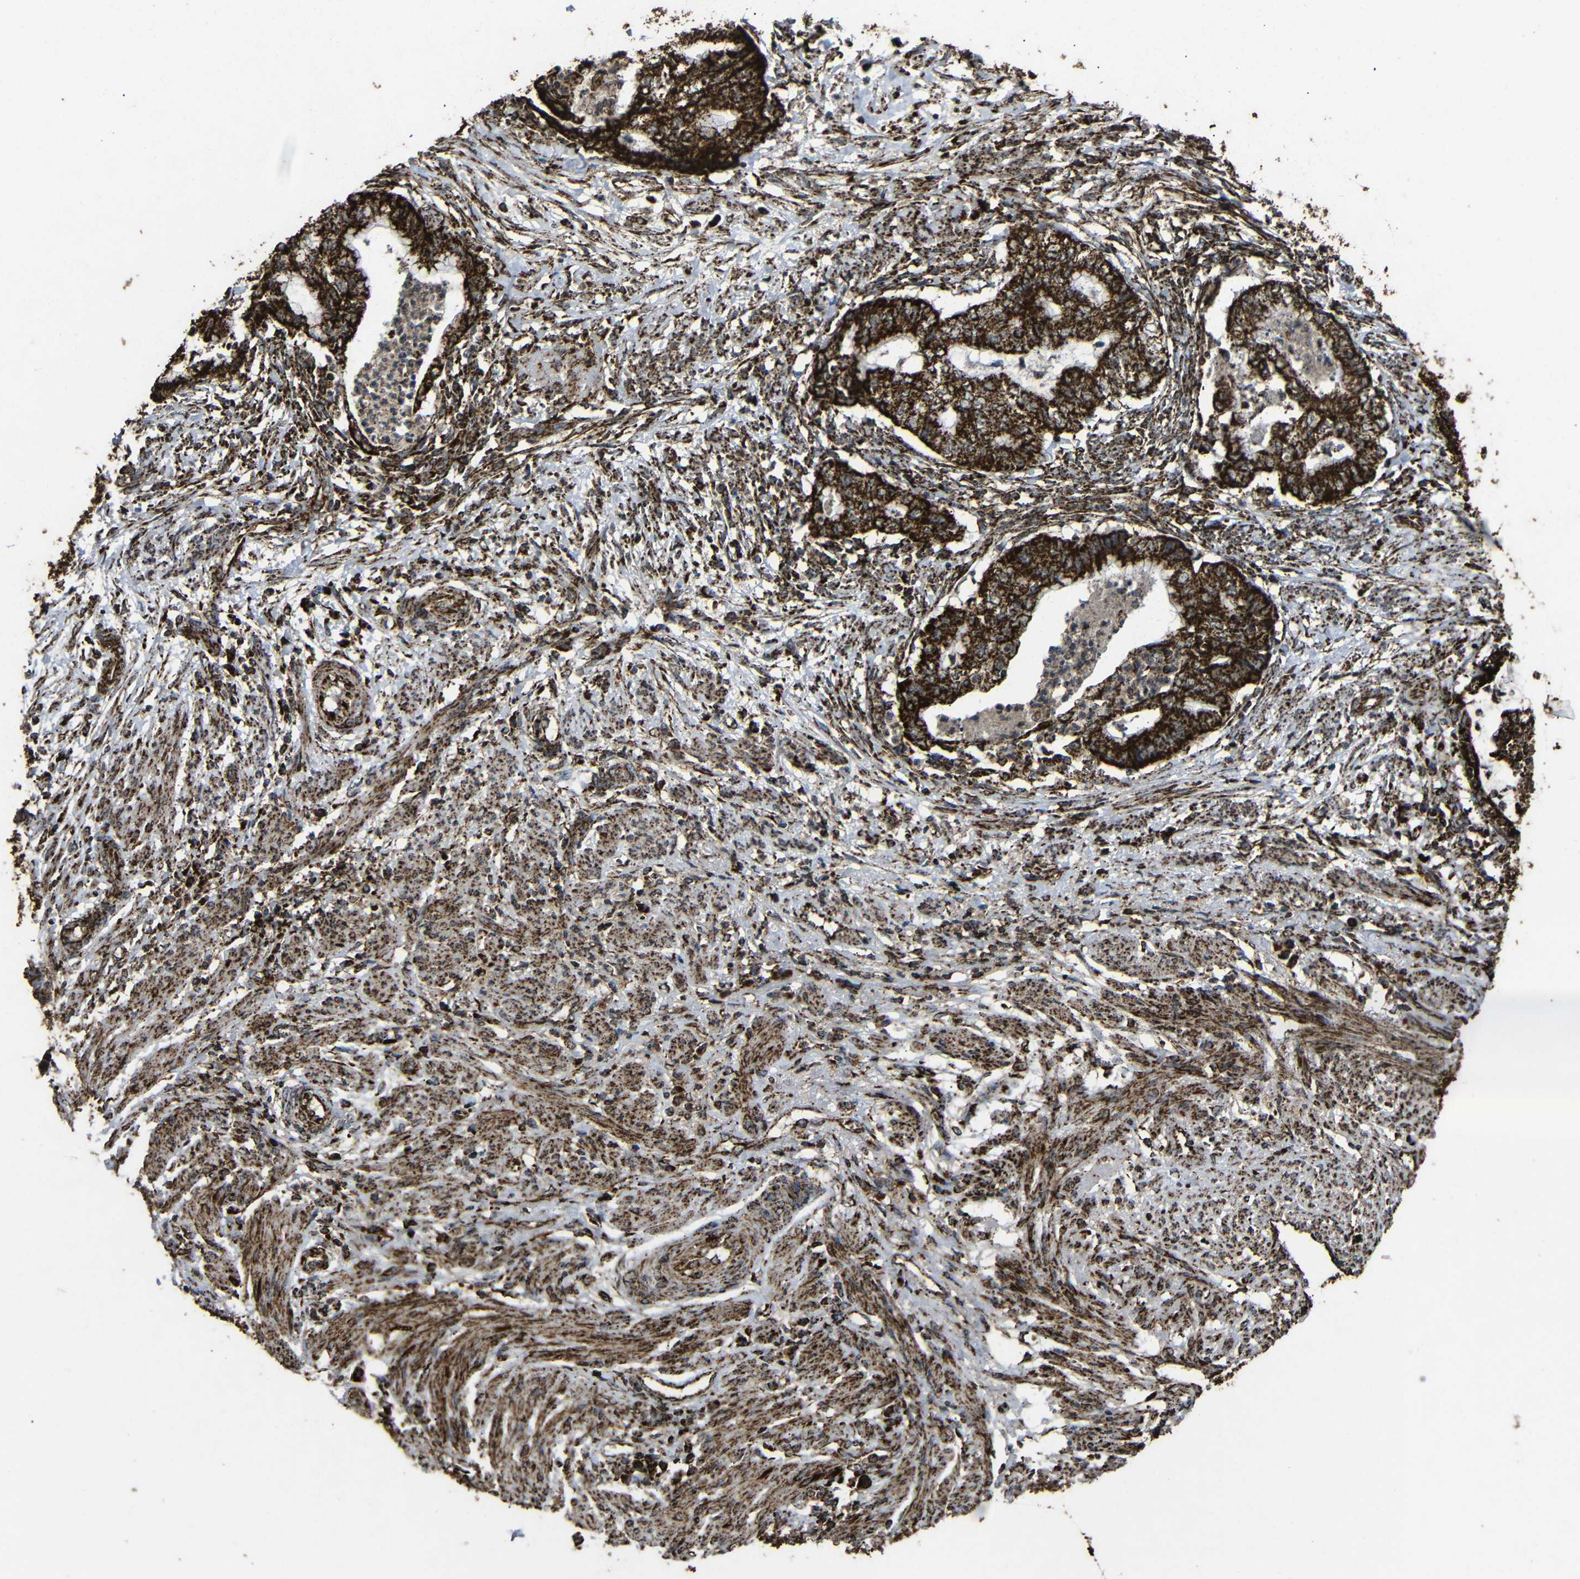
{"staining": {"intensity": "strong", "quantity": ">75%", "location": "cytoplasmic/membranous"}, "tissue": "endometrial cancer", "cell_type": "Tumor cells", "image_type": "cancer", "snomed": [{"axis": "morphology", "description": "Necrosis, NOS"}, {"axis": "morphology", "description": "Adenocarcinoma, NOS"}, {"axis": "topography", "description": "Endometrium"}], "caption": "Immunohistochemistry histopathology image of human endometrial adenocarcinoma stained for a protein (brown), which shows high levels of strong cytoplasmic/membranous positivity in about >75% of tumor cells.", "gene": "ATP5F1A", "patient": {"sex": "female", "age": 79}}